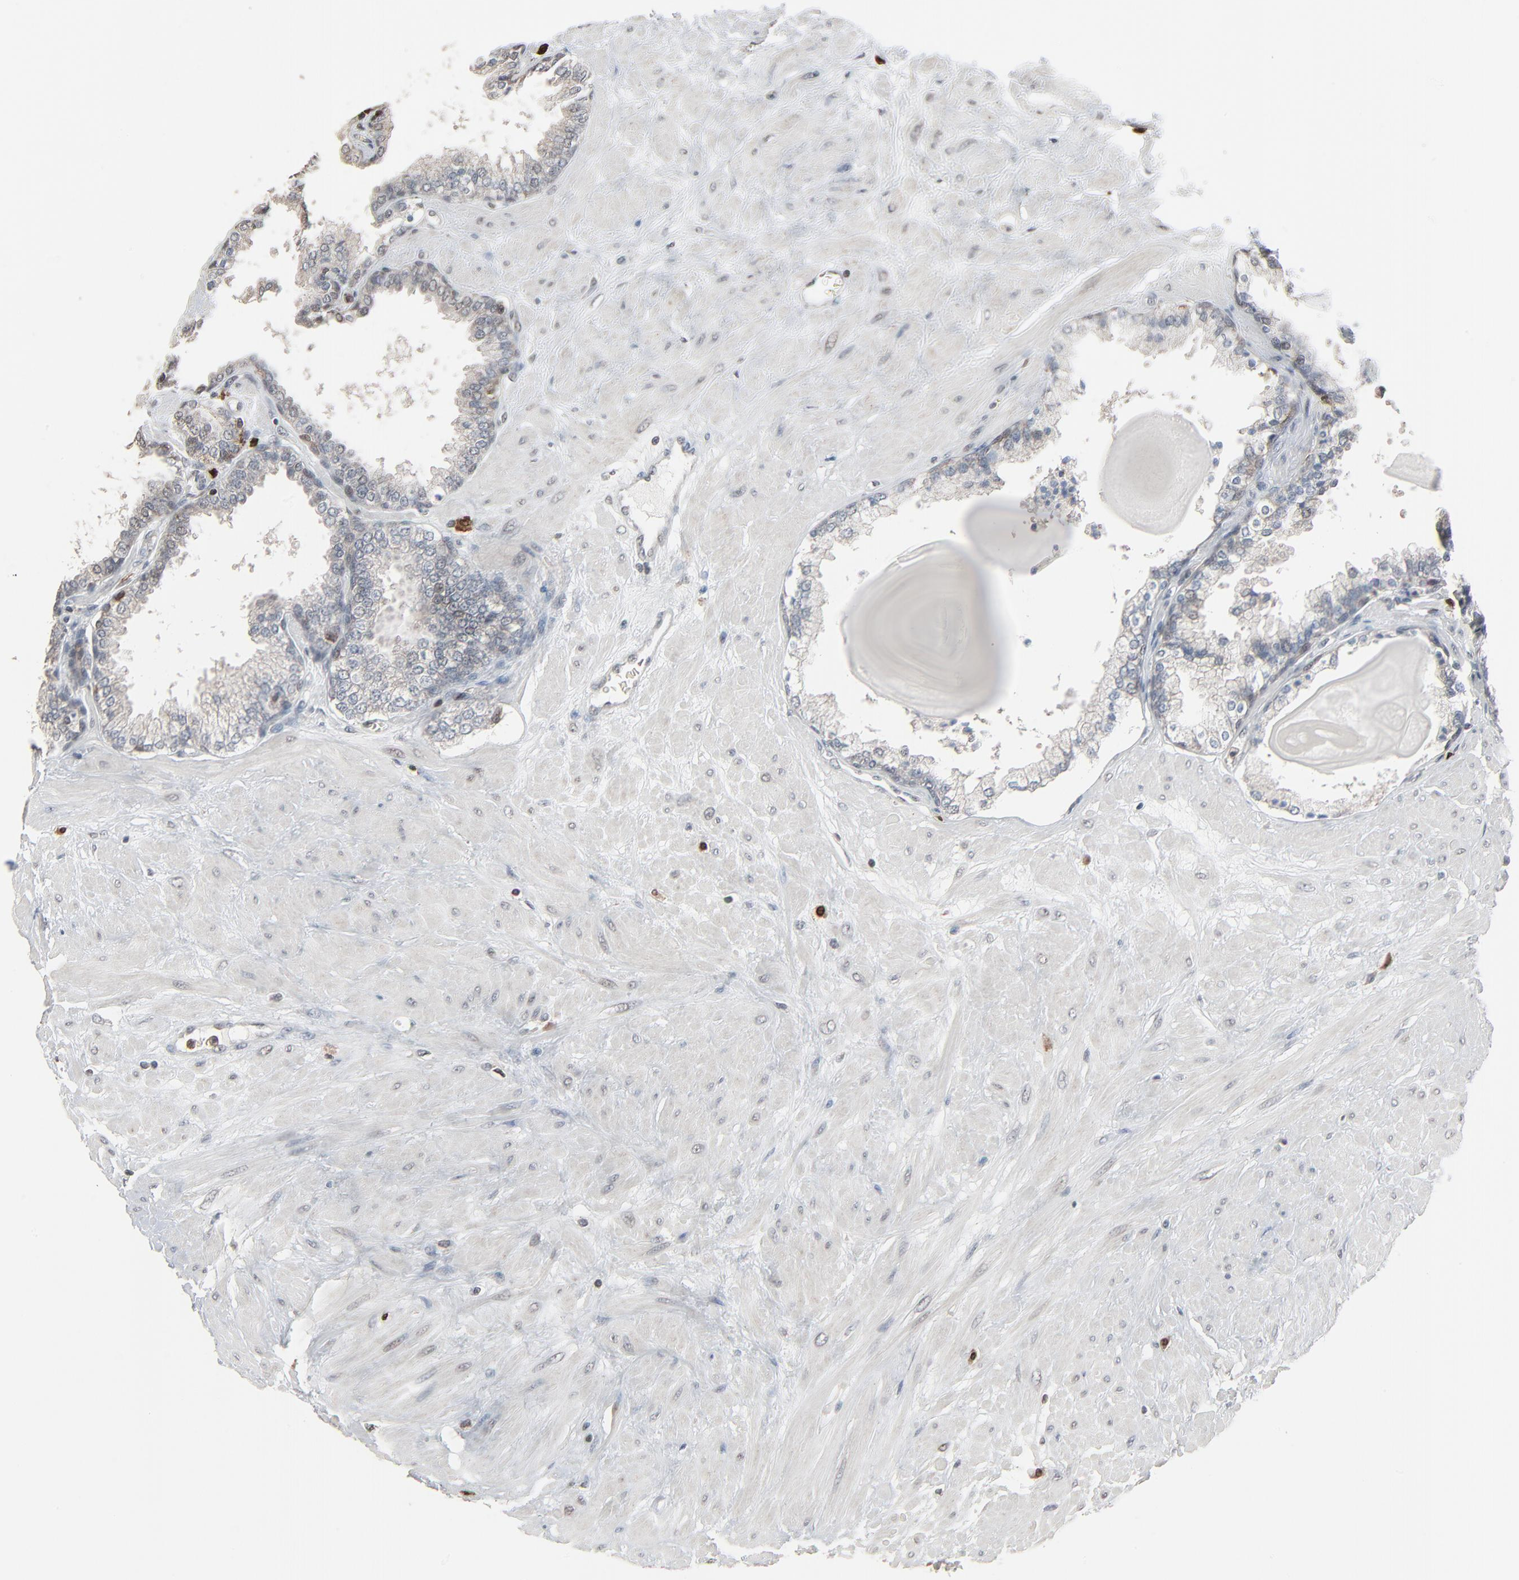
{"staining": {"intensity": "moderate", "quantity": "25%-75%", "location": "nuclear"}, "tissue": "prostate", "cell_type": "Glandular cells", "image_type": "normal", "snomed": [{"axis": "morphology", "description": "Normal tissue, NOS"}, {"axis": "topography", "description": "Prostate"}], "caption": "Moderate nuclear protein expression is present in about 25%-75% of glandular cells in prostate. Using DAB (3,3'-diaminobenzidine) (brown) and hematoxylin (blue) stains, captured at high magnification using brightfield microscopy.", "gene": "DOCK8", "patient": {"sex": "male", "age": 51}}